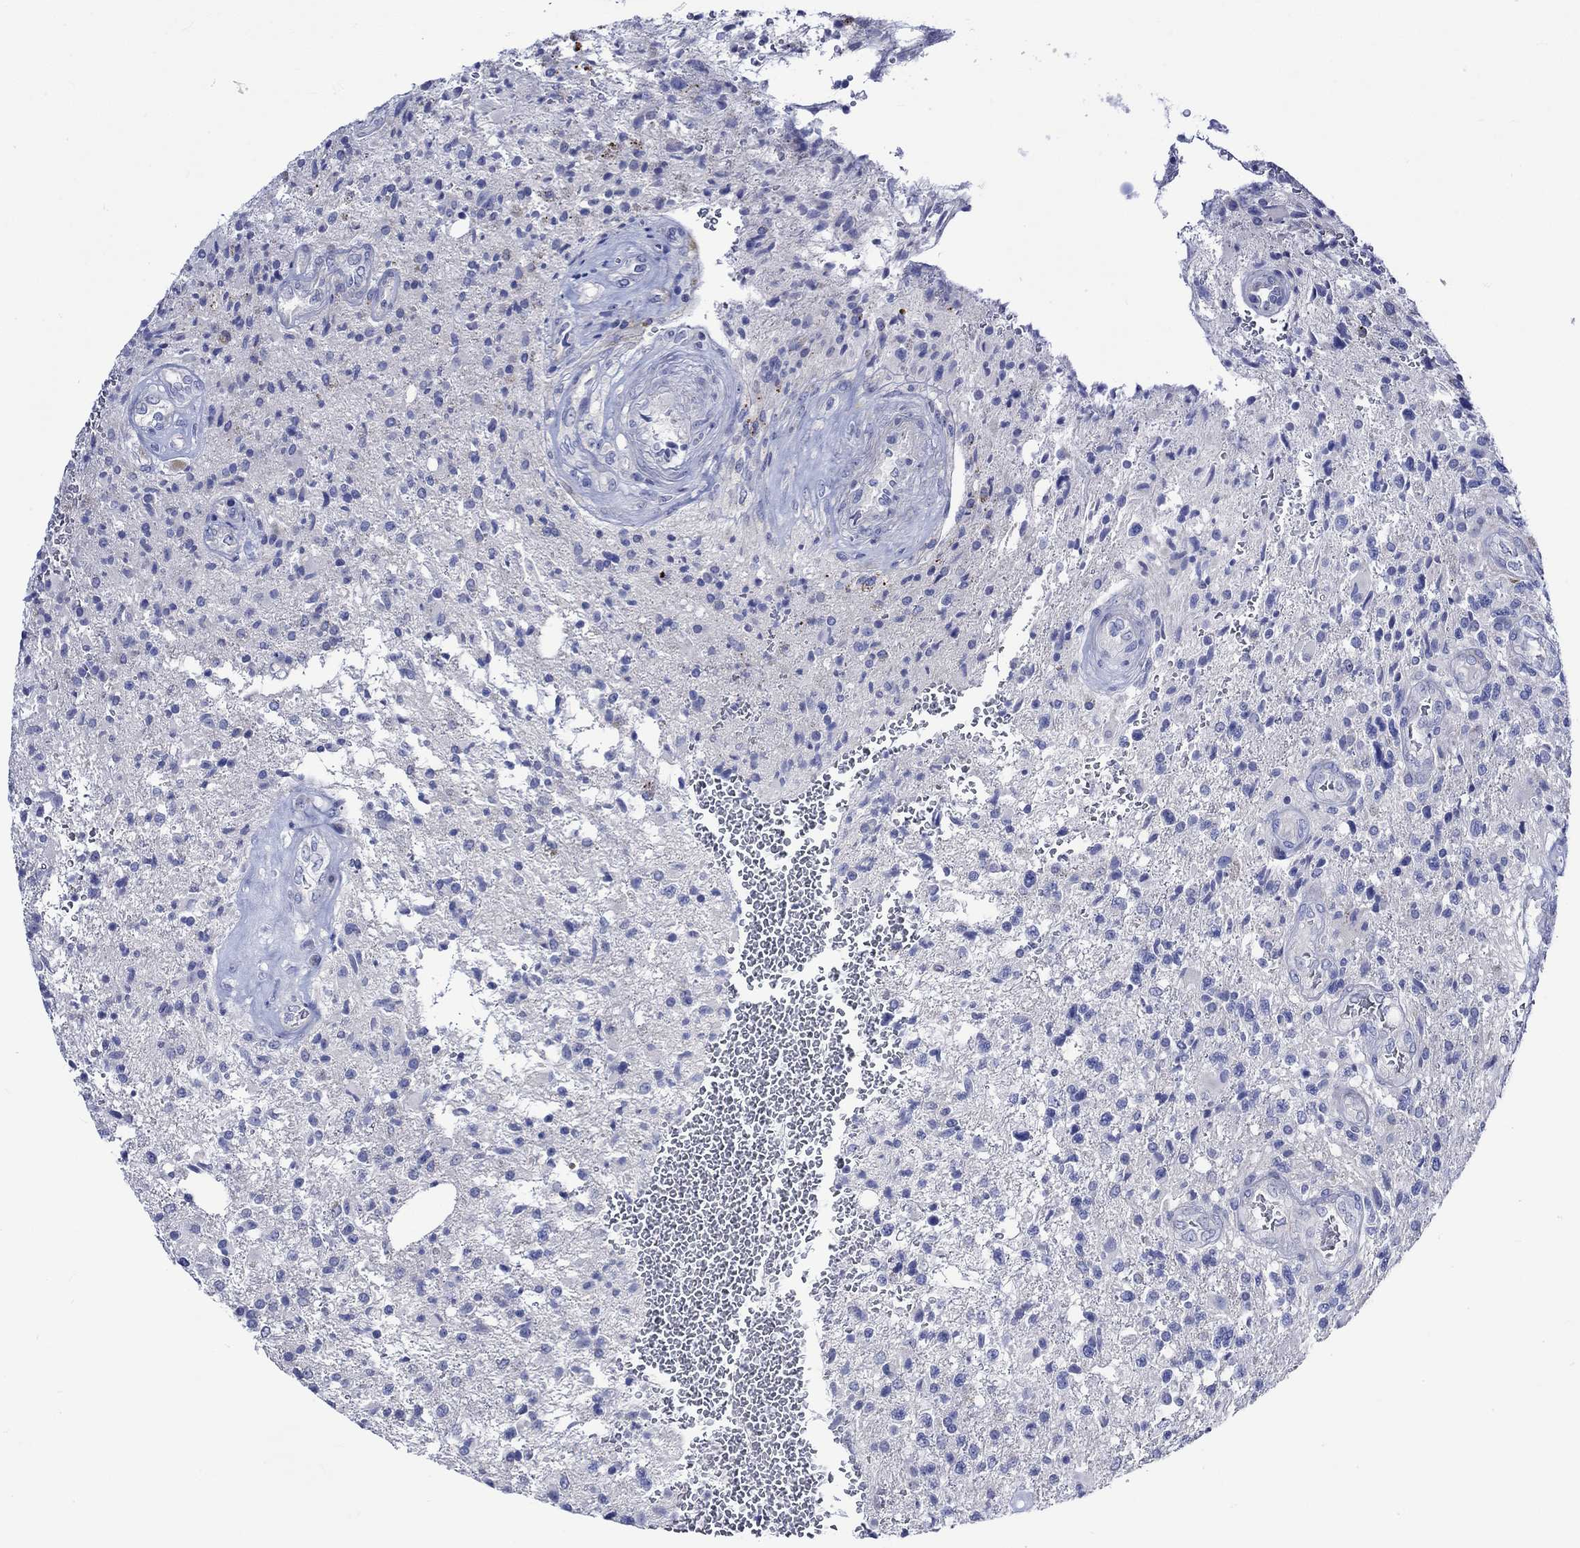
{"staining": {"intensity": "negative", "quantity": "none", "location": "none"}, "tissue": "glioma", "cell_type": "Tumor cells", "image_type": "cancer", "snomed": [{"axis": "morphology", "description": "Glioma, malignant, High grade"}, {"axis": "topography", "description": "Brain"}], "caption": "High power microscopy micrograph of an immunohistochemistry (IHC) photomicrograph of glioma, revealing no significant expression in tumor cells.", "gene": "NRIP3", "patient": {"sex": "male", "age": 56}}